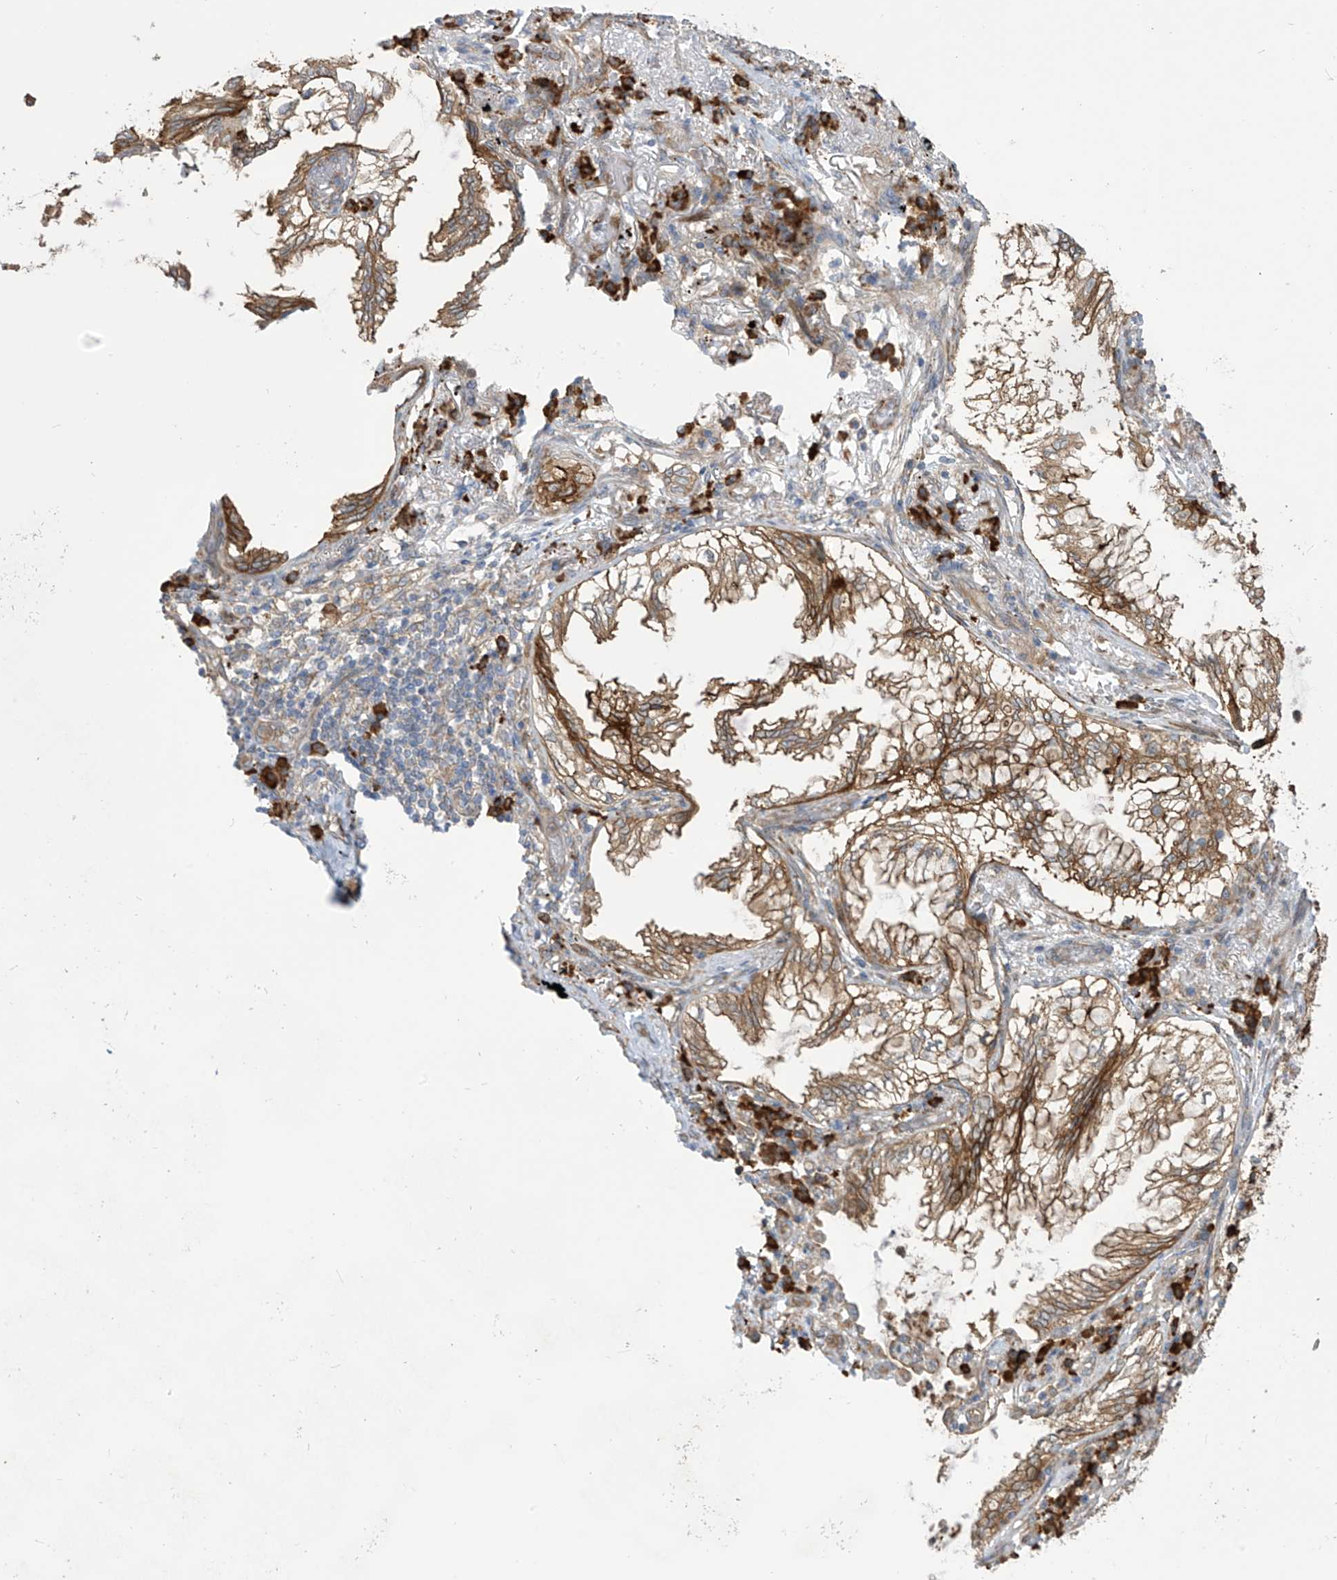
{"staining": {"intensity": "strong", "quantity": "25%-75%", "location": "cytoplasmic/membranous"}, "tissue": "lung cancer", "cell_type": "Tumor cells", "image_type": "cancer", "snomed": [{"axis": "morphology", "description": "Adenocarcinoma, NOS"}, {"axis": "topography", "description": "Lung"}], "caption": "A photomicrograph showing strong cytoplasmic/membranous positivity in about 25%-75% of tumor cells in adenocarcinoma (lung), as visualized by brown immunohistochemical staining.", "gene": "KIAA1522", "patient": {"sex": "female", "age": 70}}